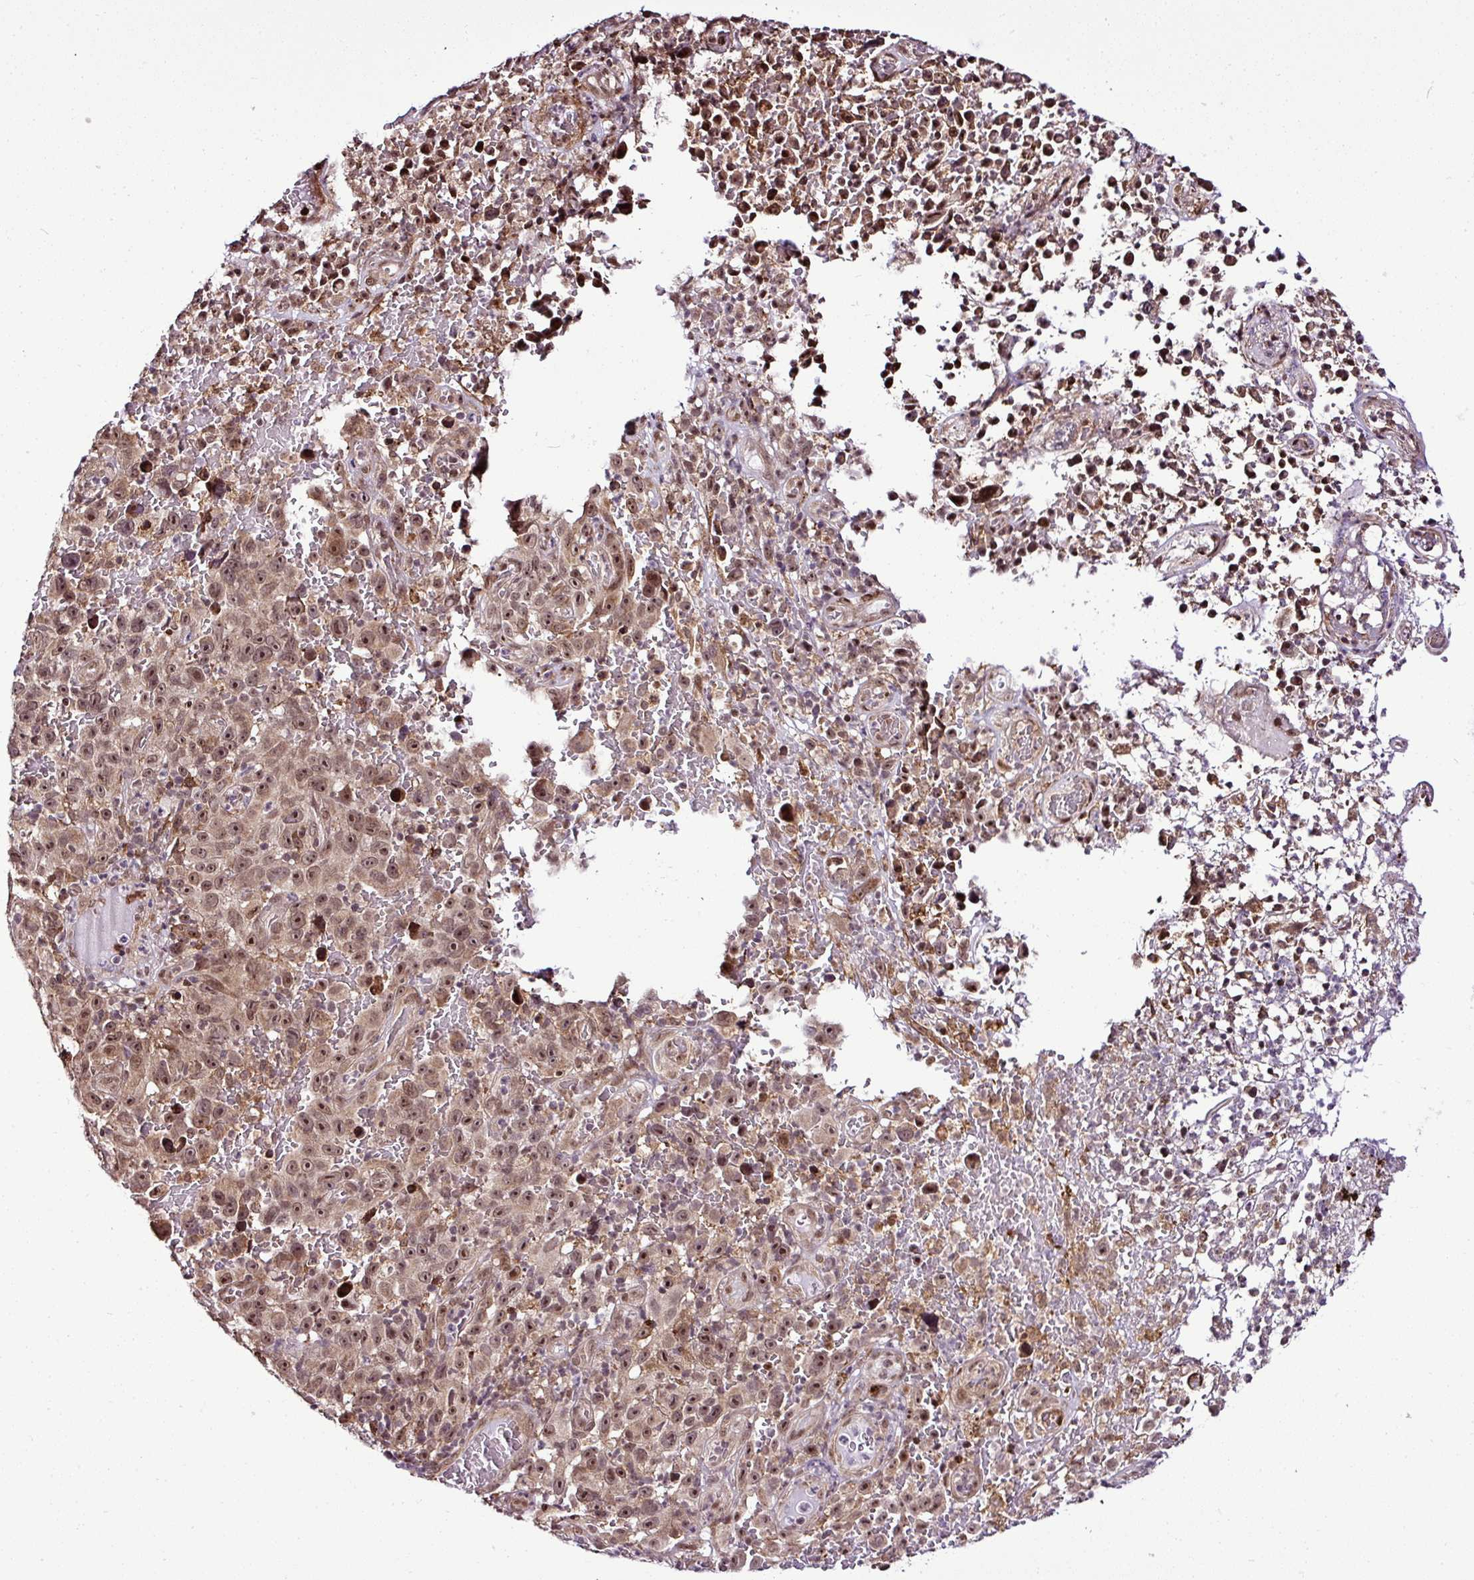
{"staining": {"intensity": "moderate", "quantity": ">75%", "location": "cytoplasmic/membranous"}, "tissue": "melanoma", "cell_type": "Tumor cells", "image_type": "cancer", "snomed": [{"axis": "morphology", "description": "Malignant melanoma, NOS"}, {"axis": "topography", "description": "Skin"}], "caption": "A photomicrograph showing moderate cytoplasmic/membranous staining in about >75% of tumor cells in malignant melanoma, as visualized by brown immunohistochemical staining.", "gene": "FAM153A", "patient": {"sex": "female", "age": 82}}